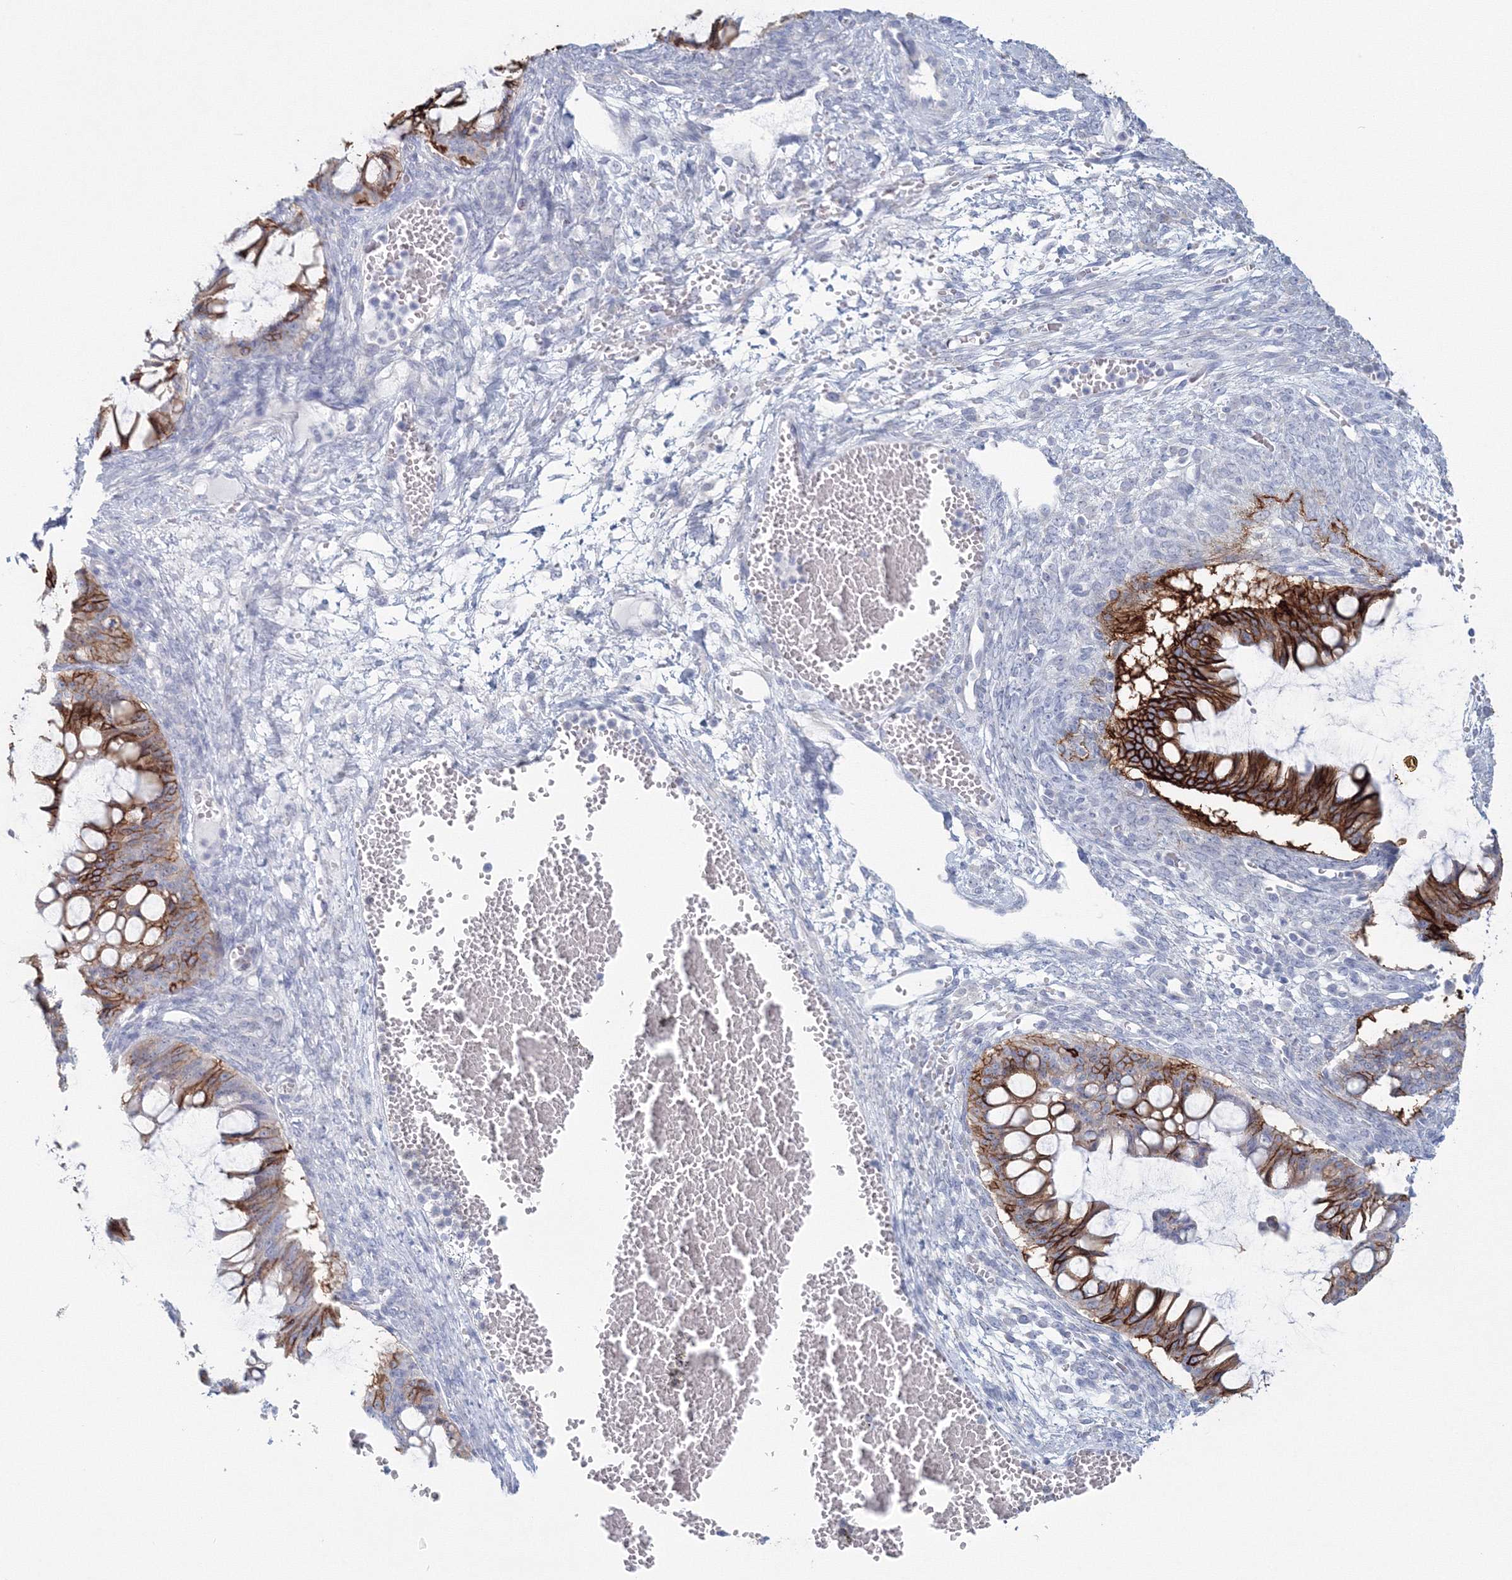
{"staining": {"intensity": "strong", "quantity": ">75%", "location": "cytoplasmic/membranous"}, "tissue": "ovarian cancer", "cell_type": "Tumor cells", "image_type": "cancer", "snomed": [{"axis": "morphology", "description": "Cystadenocarcinoma, mucinous, NOS"}, {"axis": "topography", "description": "Ovary"}], "caption": "Immunohistochemistry (DAB (3,3'-diaminobenzidine)) staining of ovarian cancer demonstrates strong cytoplasmic/membranous protein staining in approximately >75% of tumor cells. (Brightfield microscopy of DAB IHC at high magnification).", "gene": "VSIG1", "patient": {"sex": "female", "age": 73}}